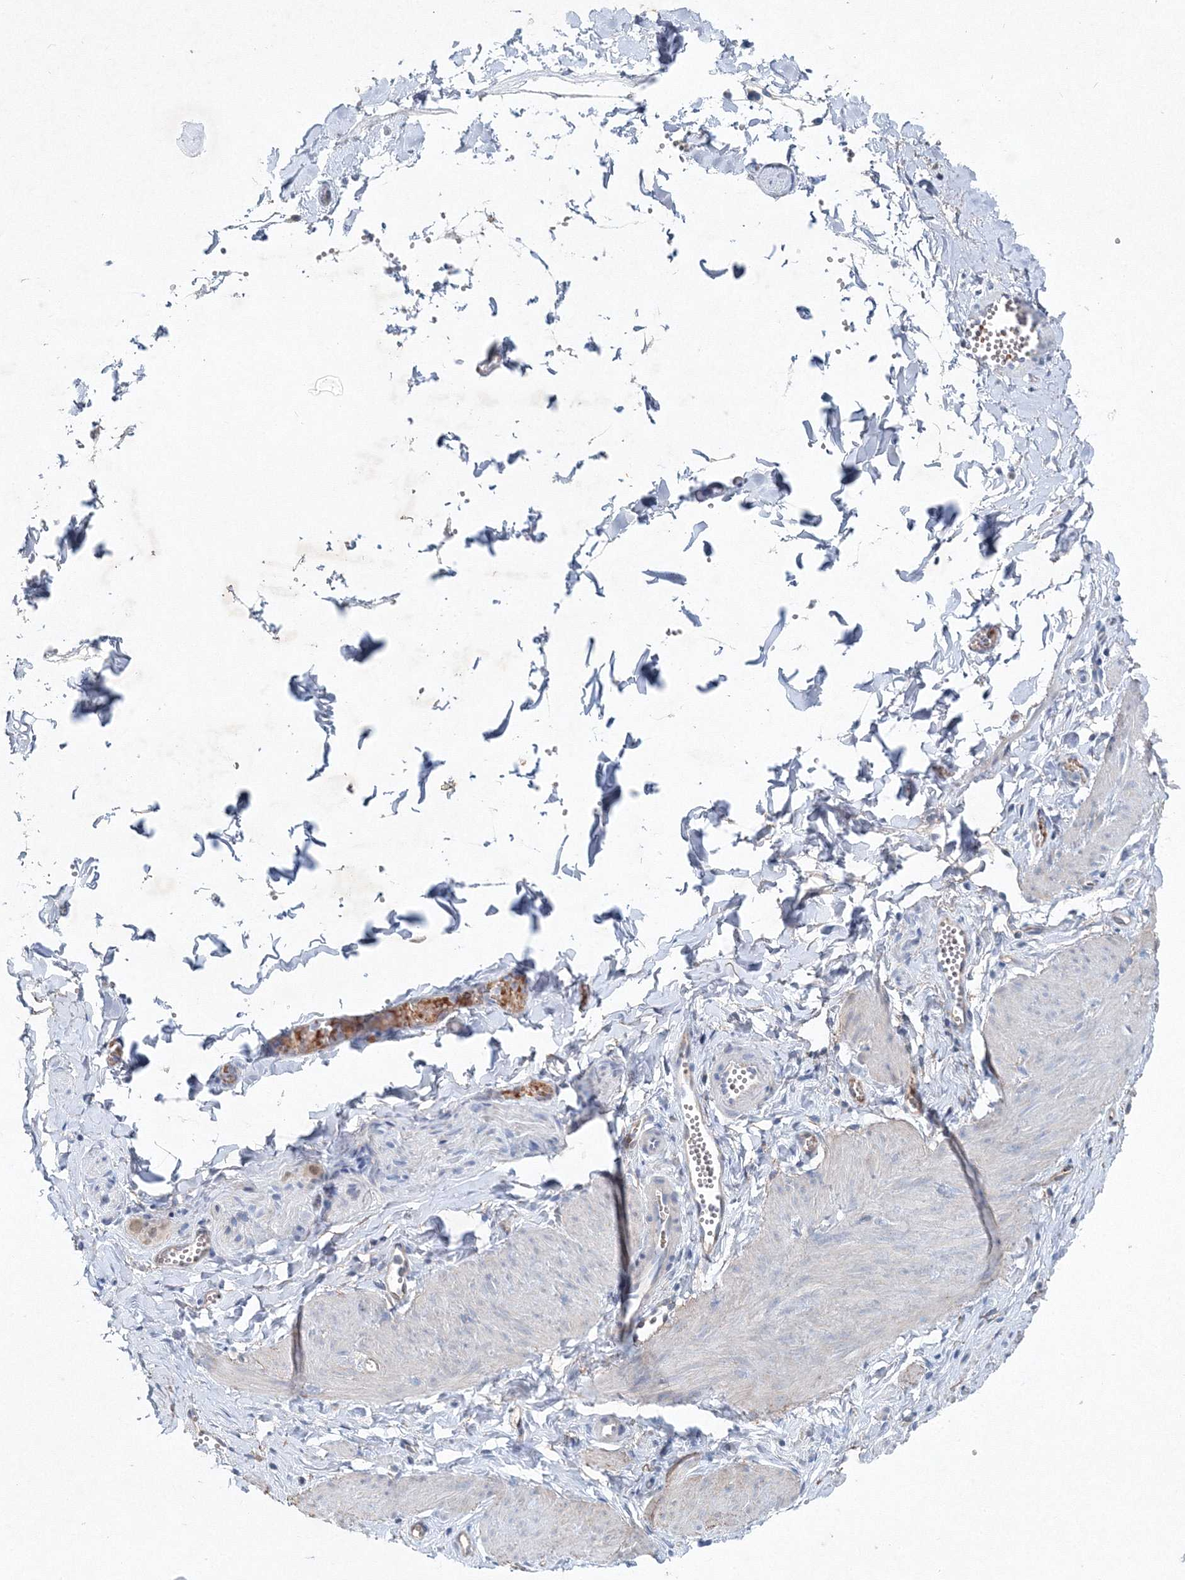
{"staining": {"intensity": "negative", "quantity": "none", "location": "none"}, "tissue": "adipose tissue", "cell_type": "Adipocytes", "image_type": "normal", "snomed": [{"axis": "morphology", "description": "Normal tissue, NOS"}, {"axis": "topography", "description": "Gallbladder"}, {"axis": "topography", "description": "Peripheral nerve tissue"}], "caption": "This photomicrograph is of unremarkable adipose tissue stained with immunohistochemistry (IHC) to label a protein in brown with the nuclei are counter-stained blue. There is no expression in adipocytes. (DAB (3,3'-diaminobenzidine) immunohistochemistry (IHC) visualized using brightfield microscopy, high magnification).", "gene": "SH3BP5", "patient": {"sex": "male", "age": 38}}